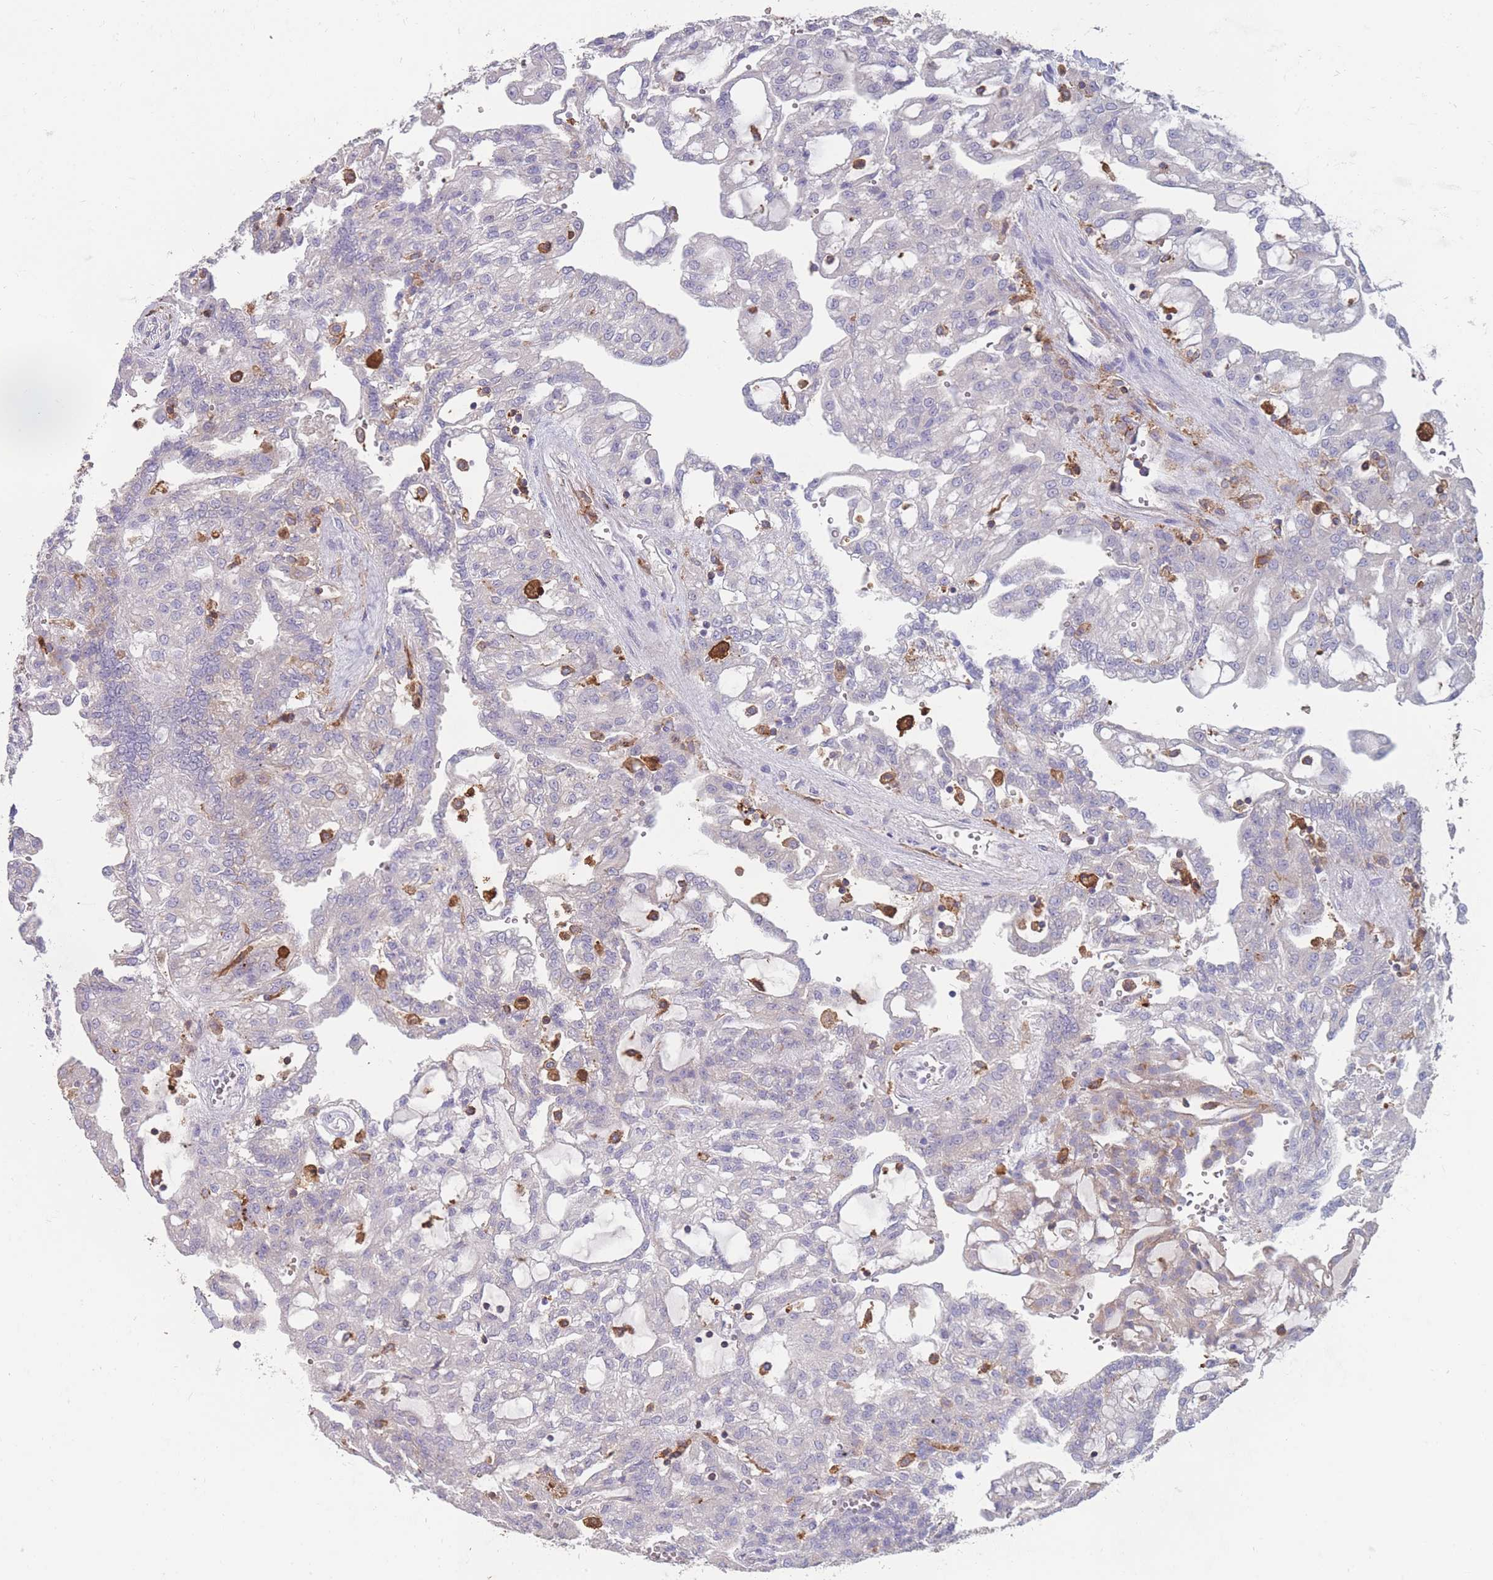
{"staining": {"intensity": "negative", "quantity": "none", "location": "none"}, "tissue": "renal cancer", "cell_type": "Tumor cells", "image_type": "cancer", "snomed": [{"axis": "morphology", "description": "Adenocarcinoma, NOS"}, {"axis": "topography", "description": "Kidney"}], "caption": "A high-resolution micrograph shows immunohistochemistry (IHC) staining of renal cancer, which shows no significant expression in tumor cells. (Brightfield microscopy of DAB immunohistochemistry at high magnification).", "gene": "CD33", "patient": {"sex": "male", "age": 63}}